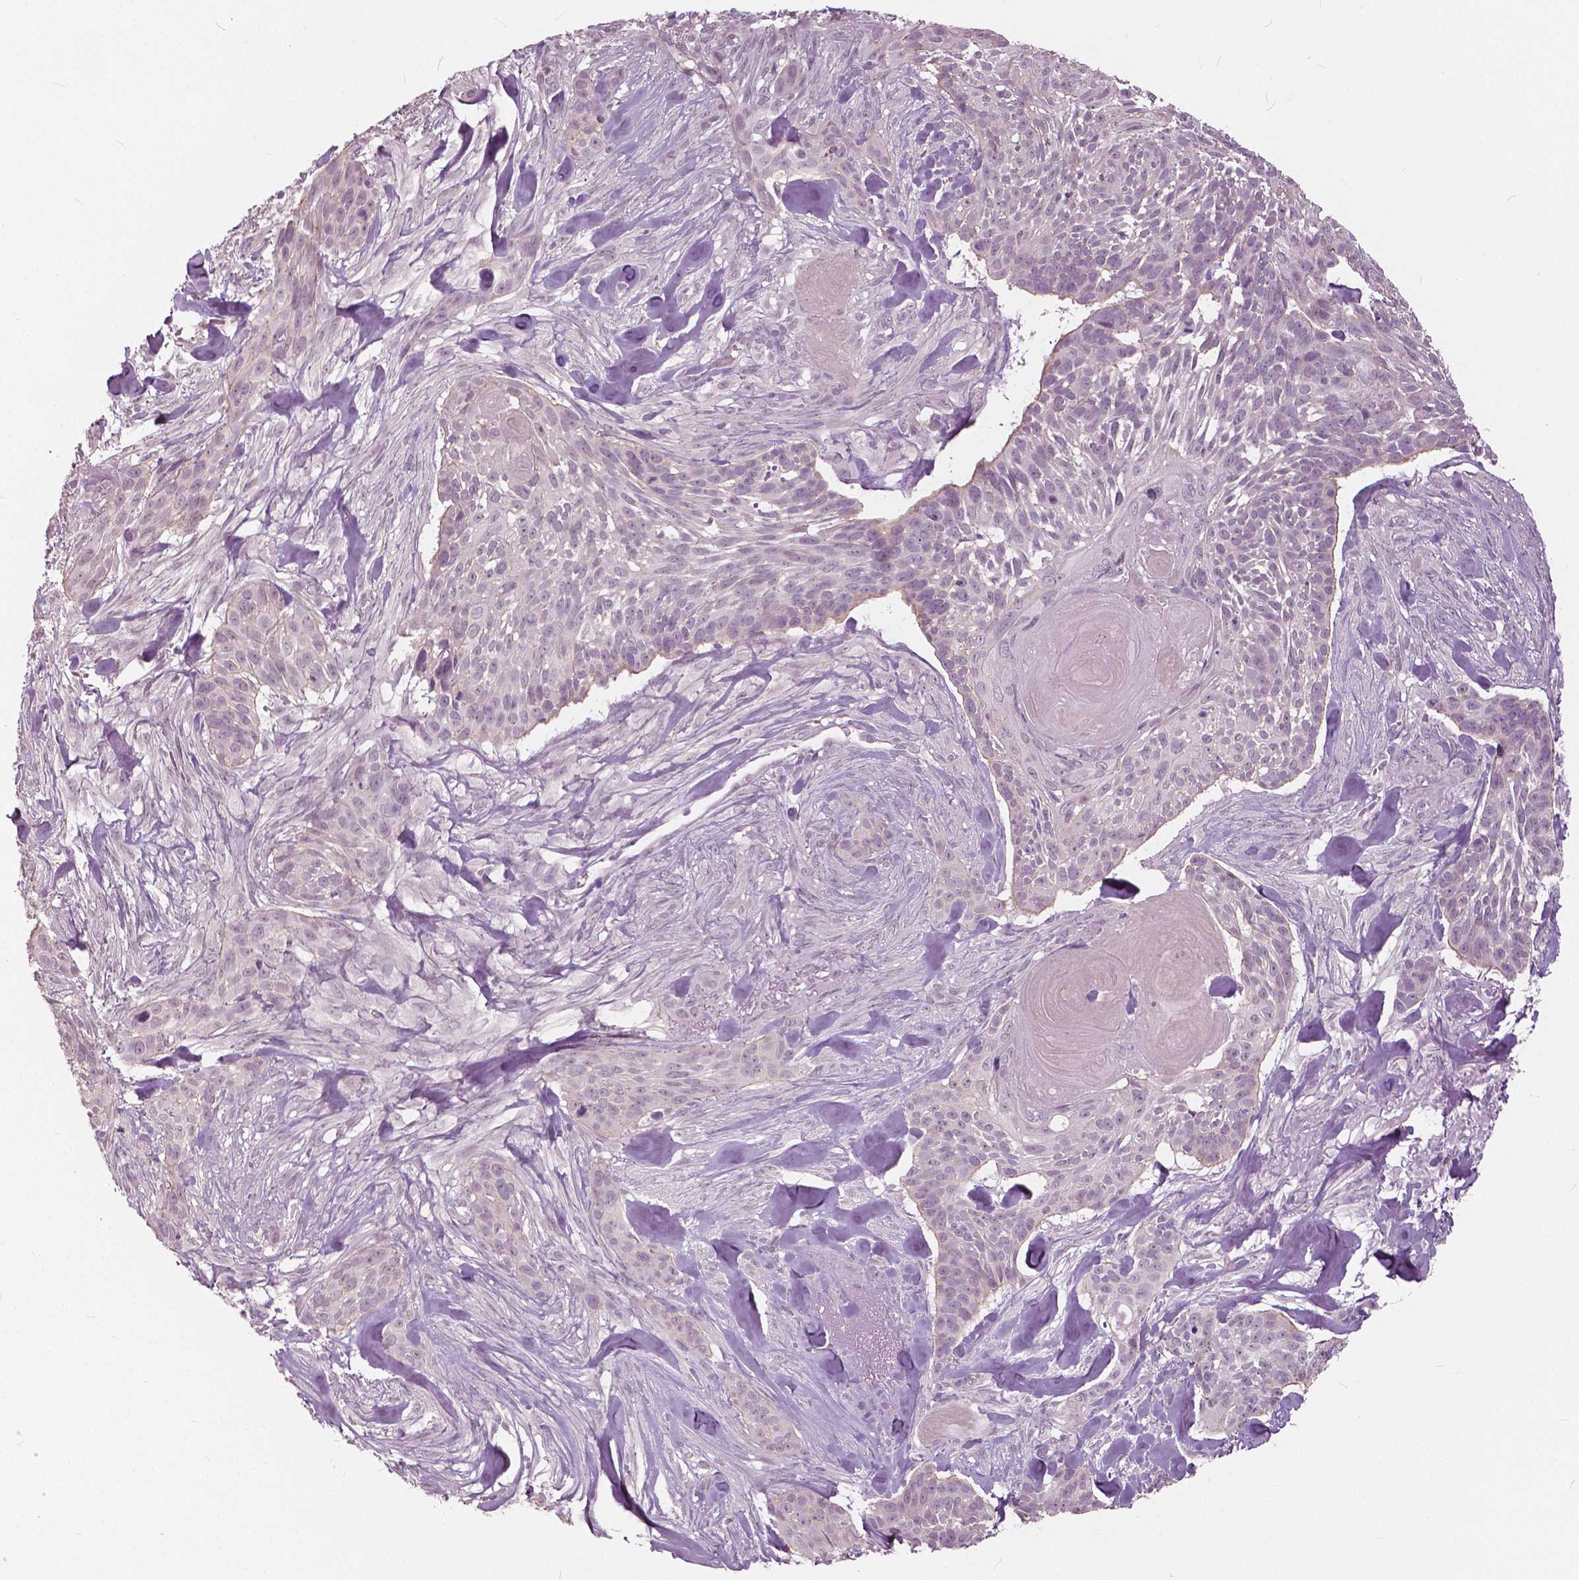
{"staining": {"intensity": "negative", "quantity": "none", "location": "none"}, "tissue": "skin cancer", "cell_type": "Tumor cells", "image_type": "cancer", "snomed": [{"axis": "morphology", "description": "Basal cell carcinoma"}, {"axis": "topography", "description": "Skin"}], "caption": "This is an IHC photomicrograph of basal cell carcinoma (skin). There is no staining in tumor cells.", "gene": "NANOG", "patient": {"sex": "male", "age": 87}}